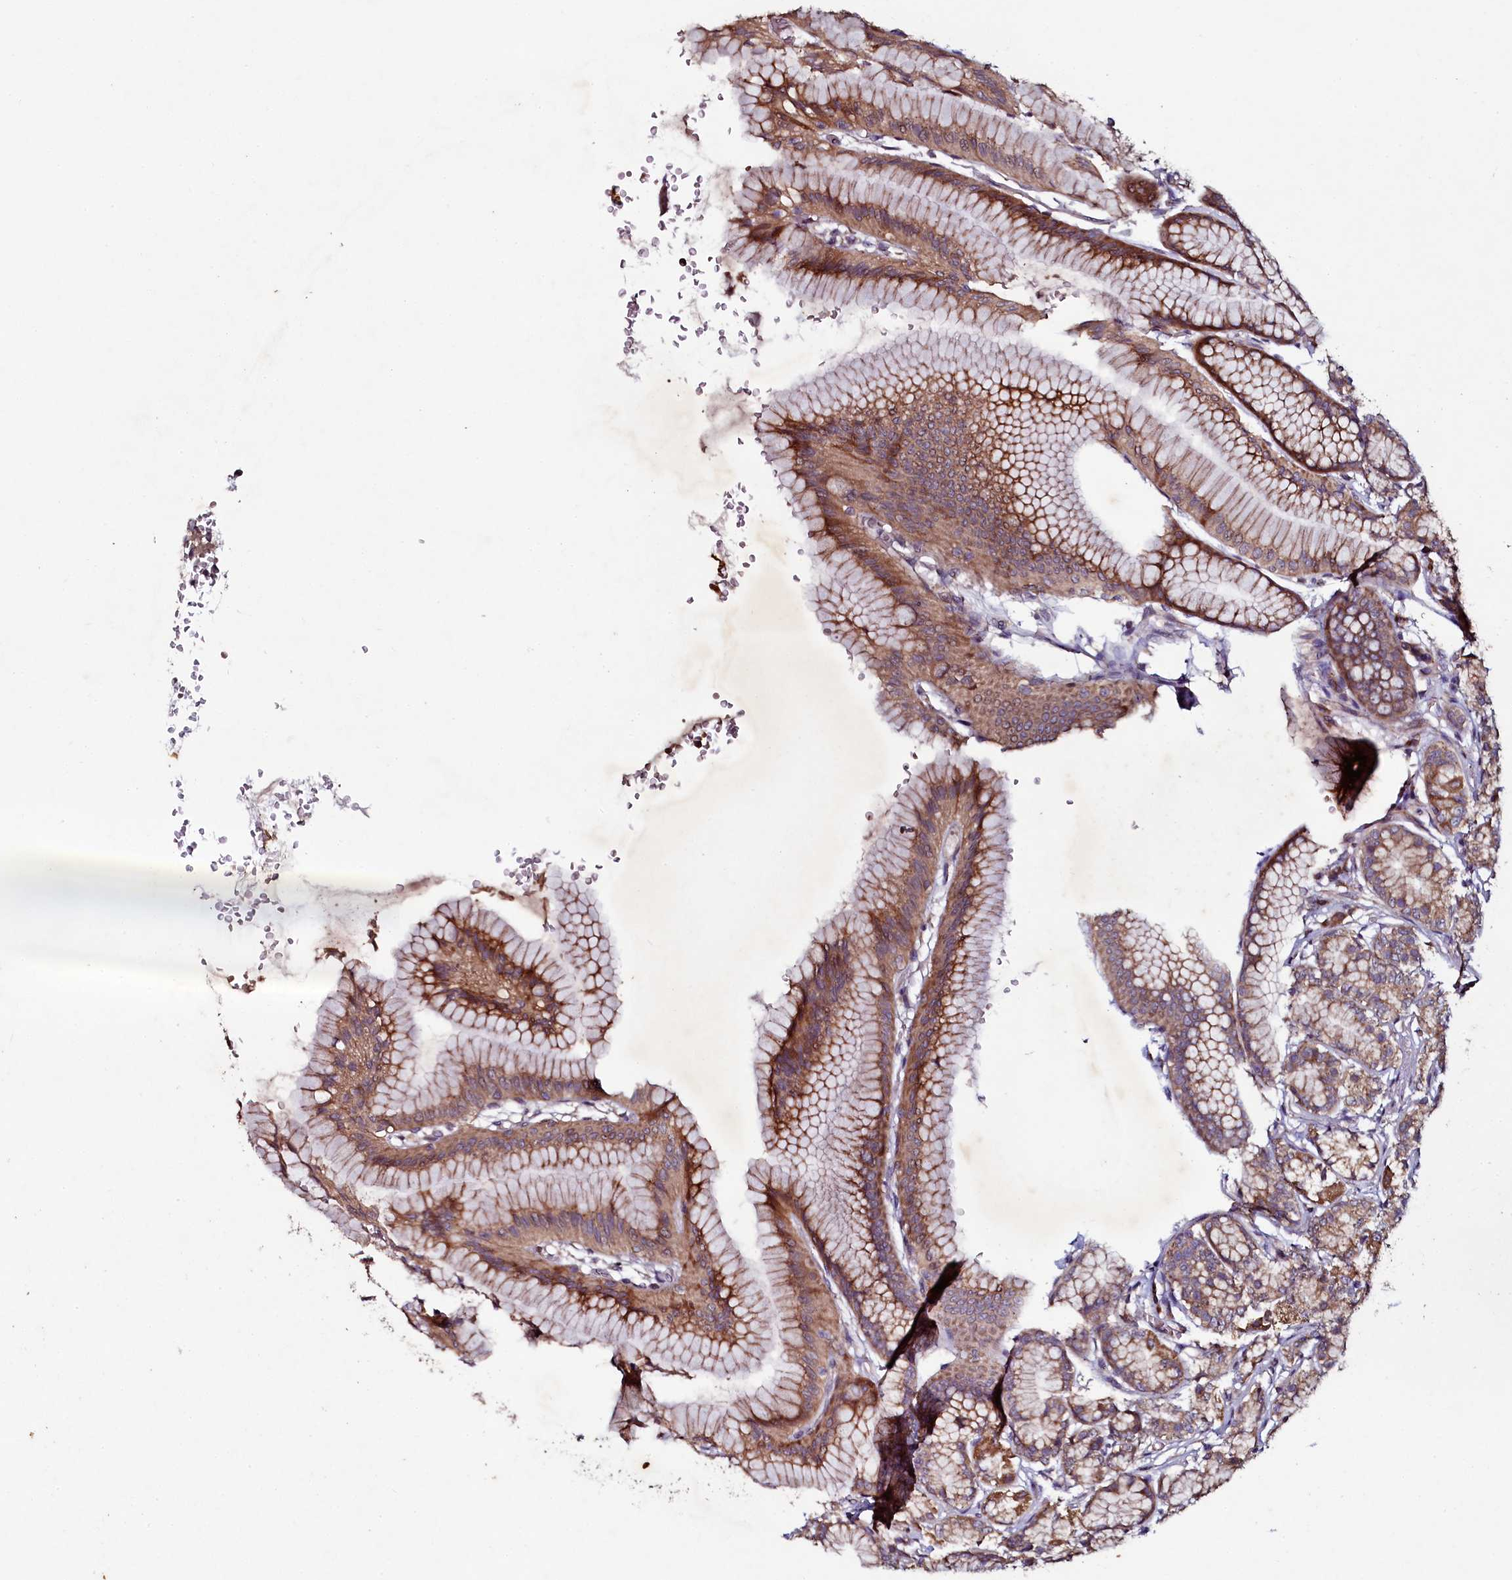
{"staining": {"intensity": "moderate", "quantity": ">75%", "location": "cytoplasmic/membranous"}, "tissue": "stomach", "cell_type": "Glandular cells", "image_type": "normal", "snomed": [{"axis": "morphology", "description": "Normal tissue, NOS"}, {"axis": "morphology", "description": "Adenocarcinoma, NOS"}, {"axis": "morphology", "description": "Adenocarcinoma, High grade"}, {"axis": "topography", "description": "Stomach, upper"}, {"axis": "topography", "description": "Stomach"}], "caption": "Immunohistochemistry of unremarkable stomach exhibits medium levels of moderate cytoplasmic/membranous expression in approximately >75% of glandular cells.", "gene": "SEC24C", "patient": {"sex": "female", "age": 65}}